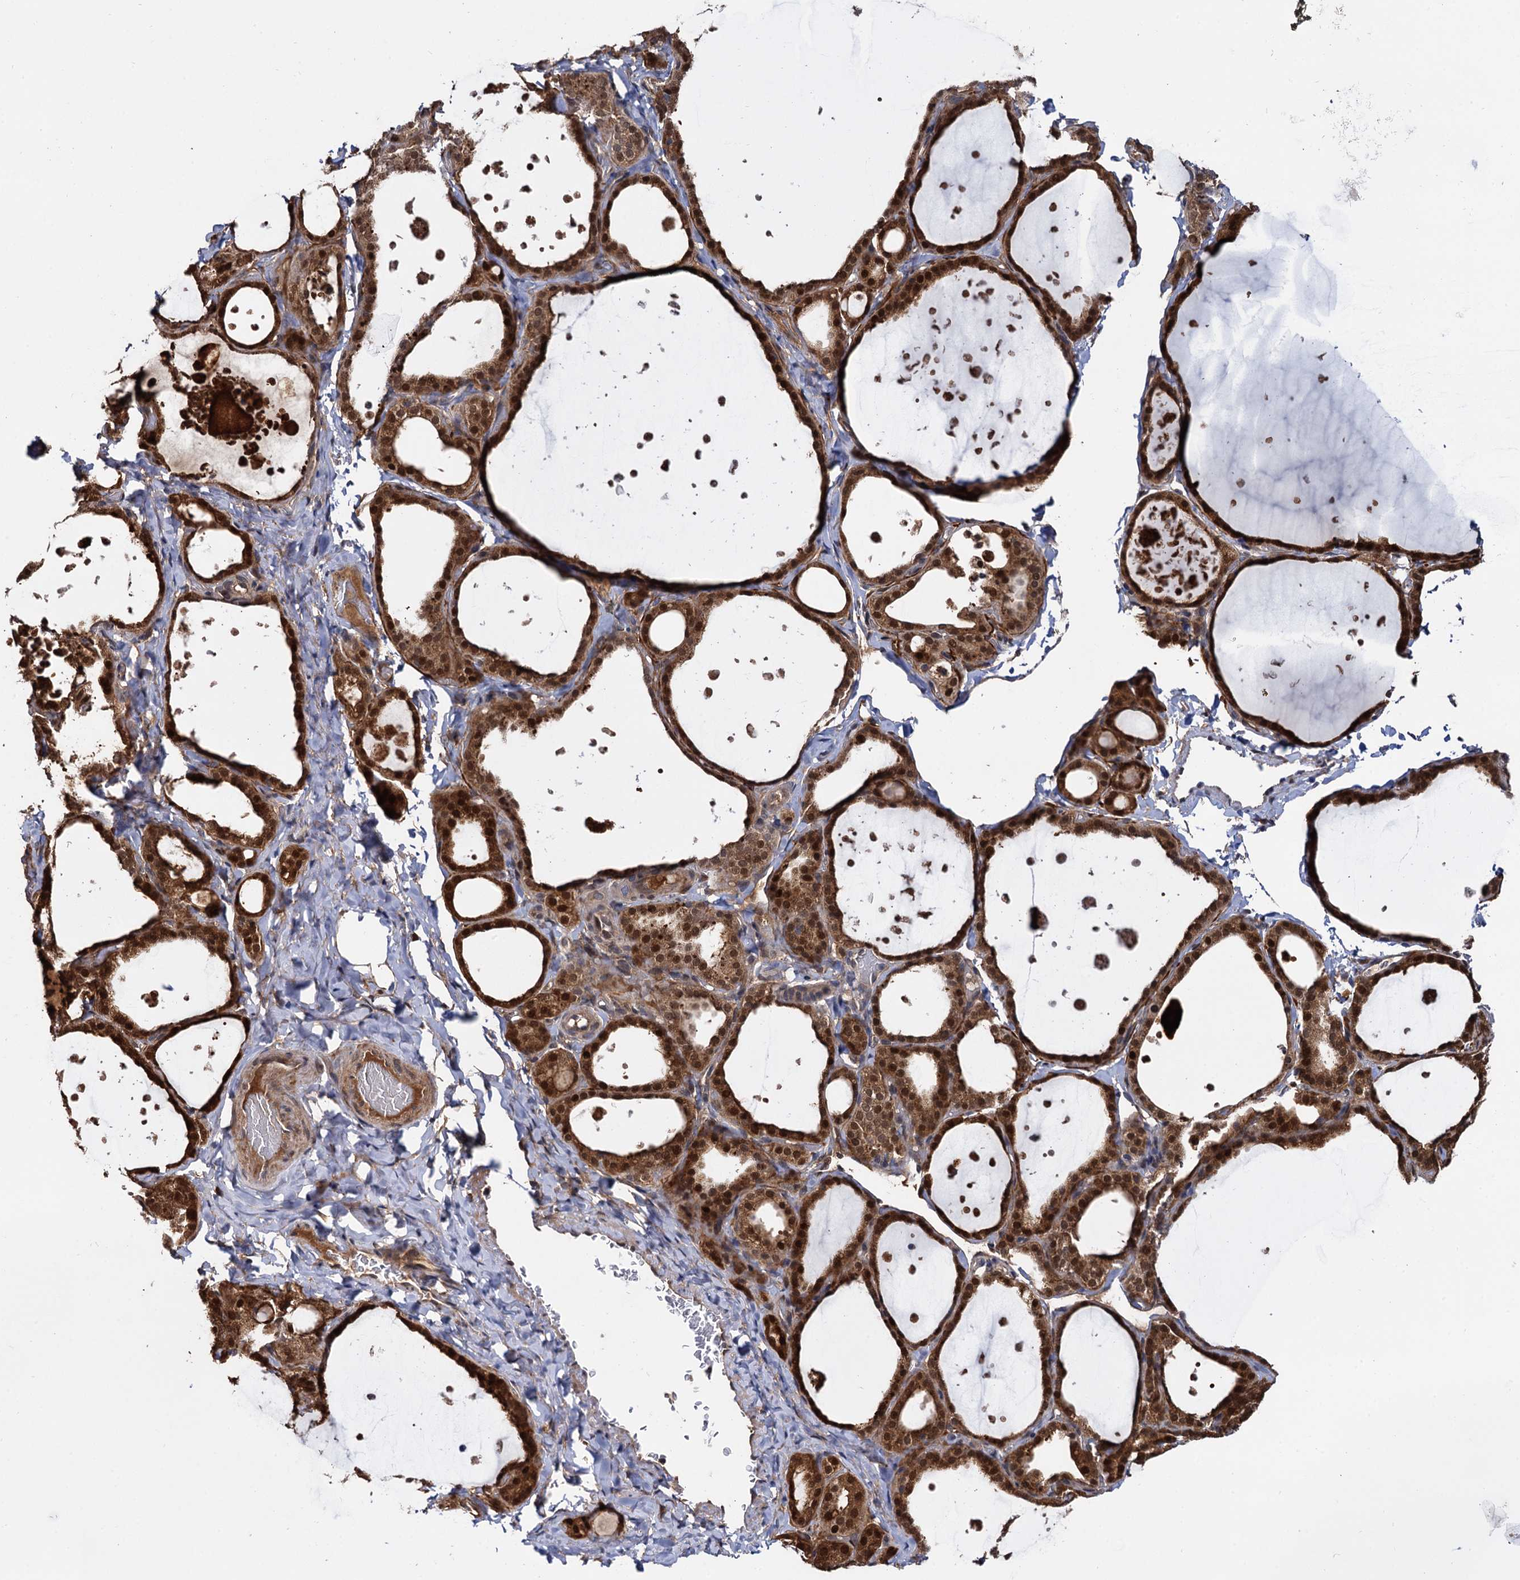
{"staining": {"intensity": "strong", "quantity": ">75%", "location": "cytoplasmic/membranous,nuclear"}, "tissue": "thyroid gland", "cell_type": "Glandular cells", "image_type": "normal", "snomed": [{"axis": "morphology", "description": "Normal tissue, NOS"}, {"axis": "topography", "description": "Thyroid gland"}], "caption": "Thyroid gland stained for a protein displays strong cytoplasmic/membranous,nuclear positivity in glandular cells.", "gene": "SELENOP", "patient": {"sex": "female", "age": 44}}